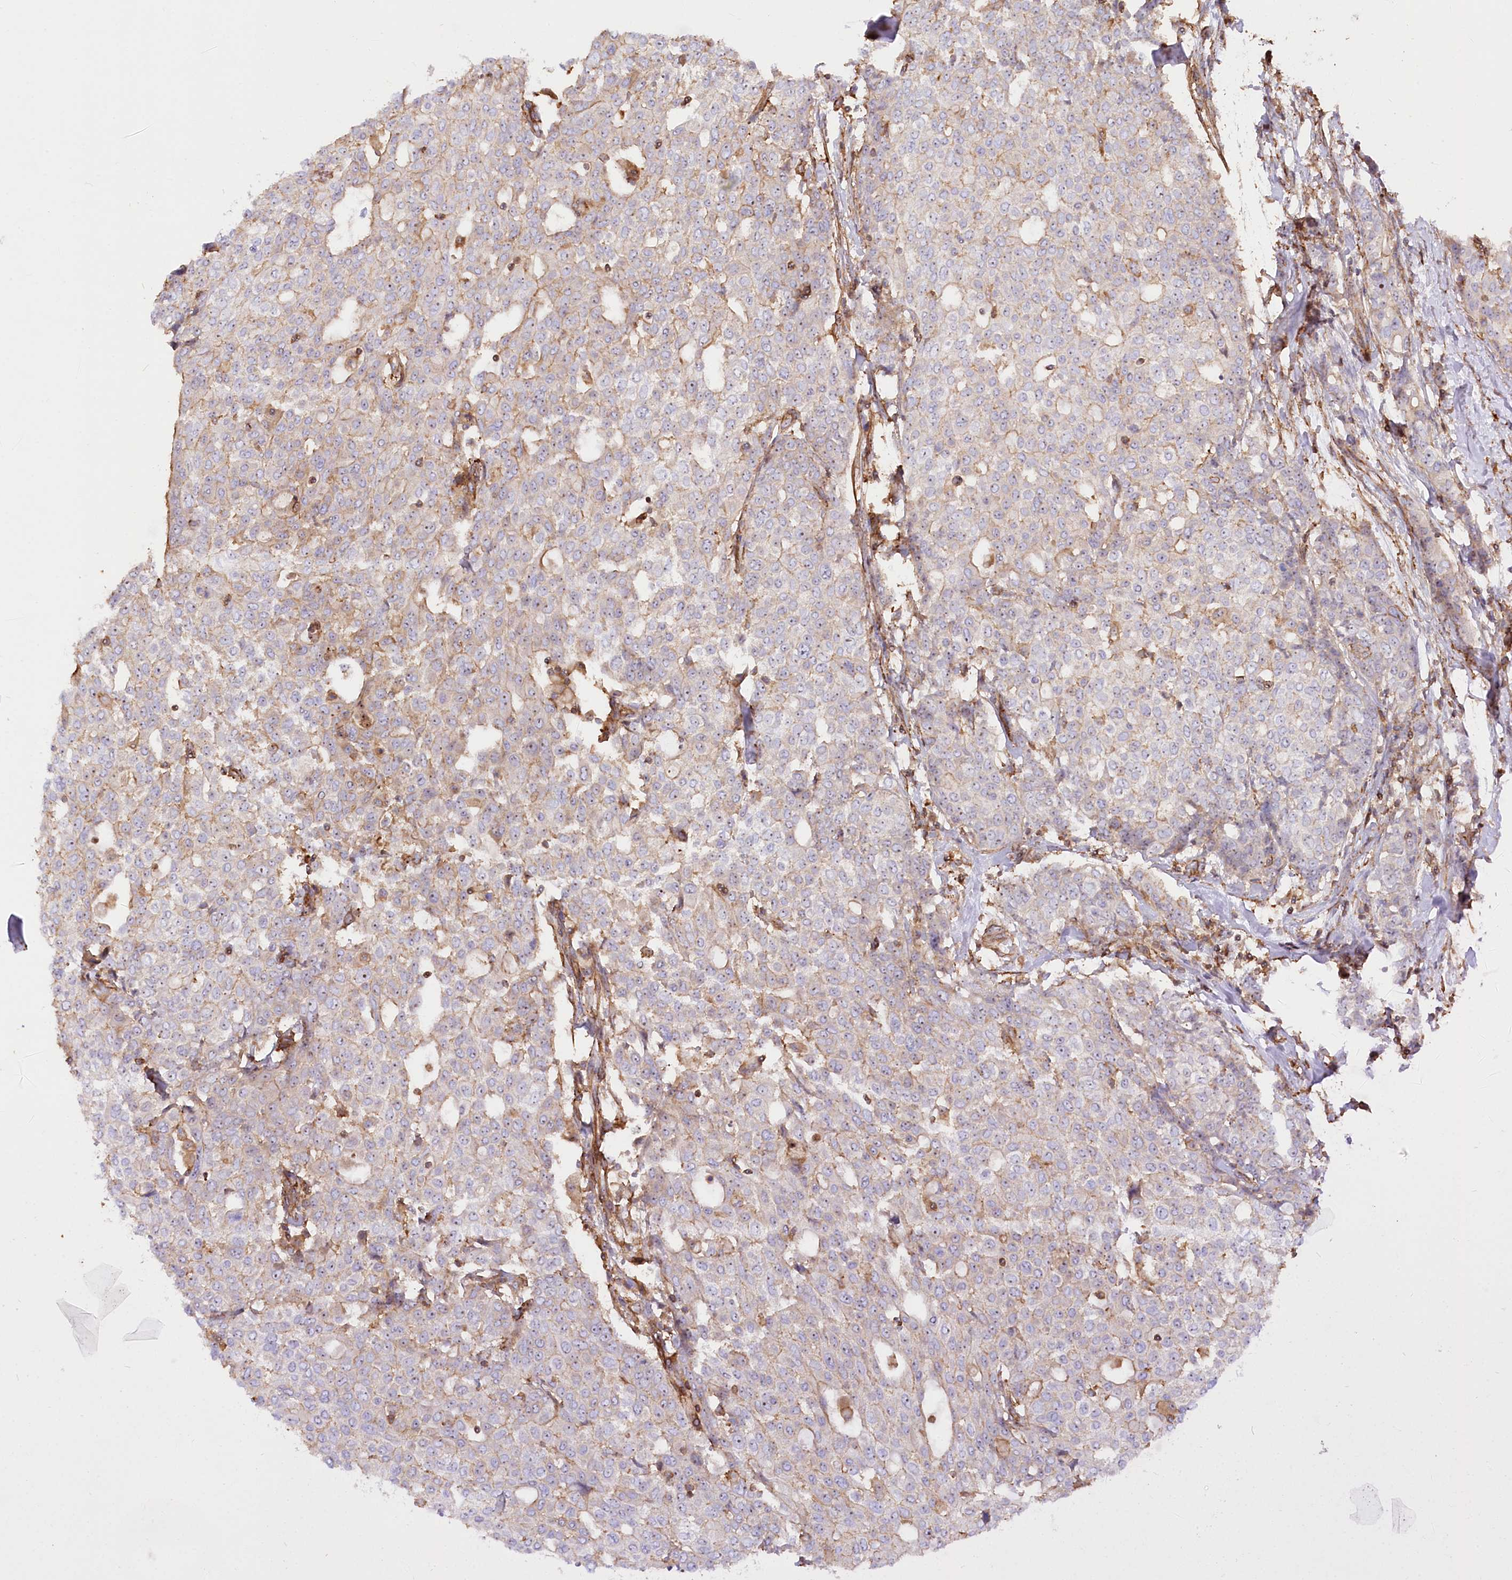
{"staining": {"intensity": "weak", "quantity": "<25%", "location": "cytoplasmic/membranous"}, "tissue": "breast cancer", "cell_type": "Tumor cells", "image_type": "cancer", "snomed": [{"axis": "morphology", "description": "Lobular carcinoma"}, {"axis": "topography", "description": "Breast"}], "caption": "Immunohistochemistry (IHC) histopathology image of human lobular carcinoma (breast) stained for a protein (brown), which shows no staining in tumor cells. Brightfield microscopy of IHC stained with DAB (3,3'-diaminobenzidine) (brown) and hematoxylin (blue), captured at high magnification.", "gene": "WDR36", "patient": {"sex": "female", "age": 51}}